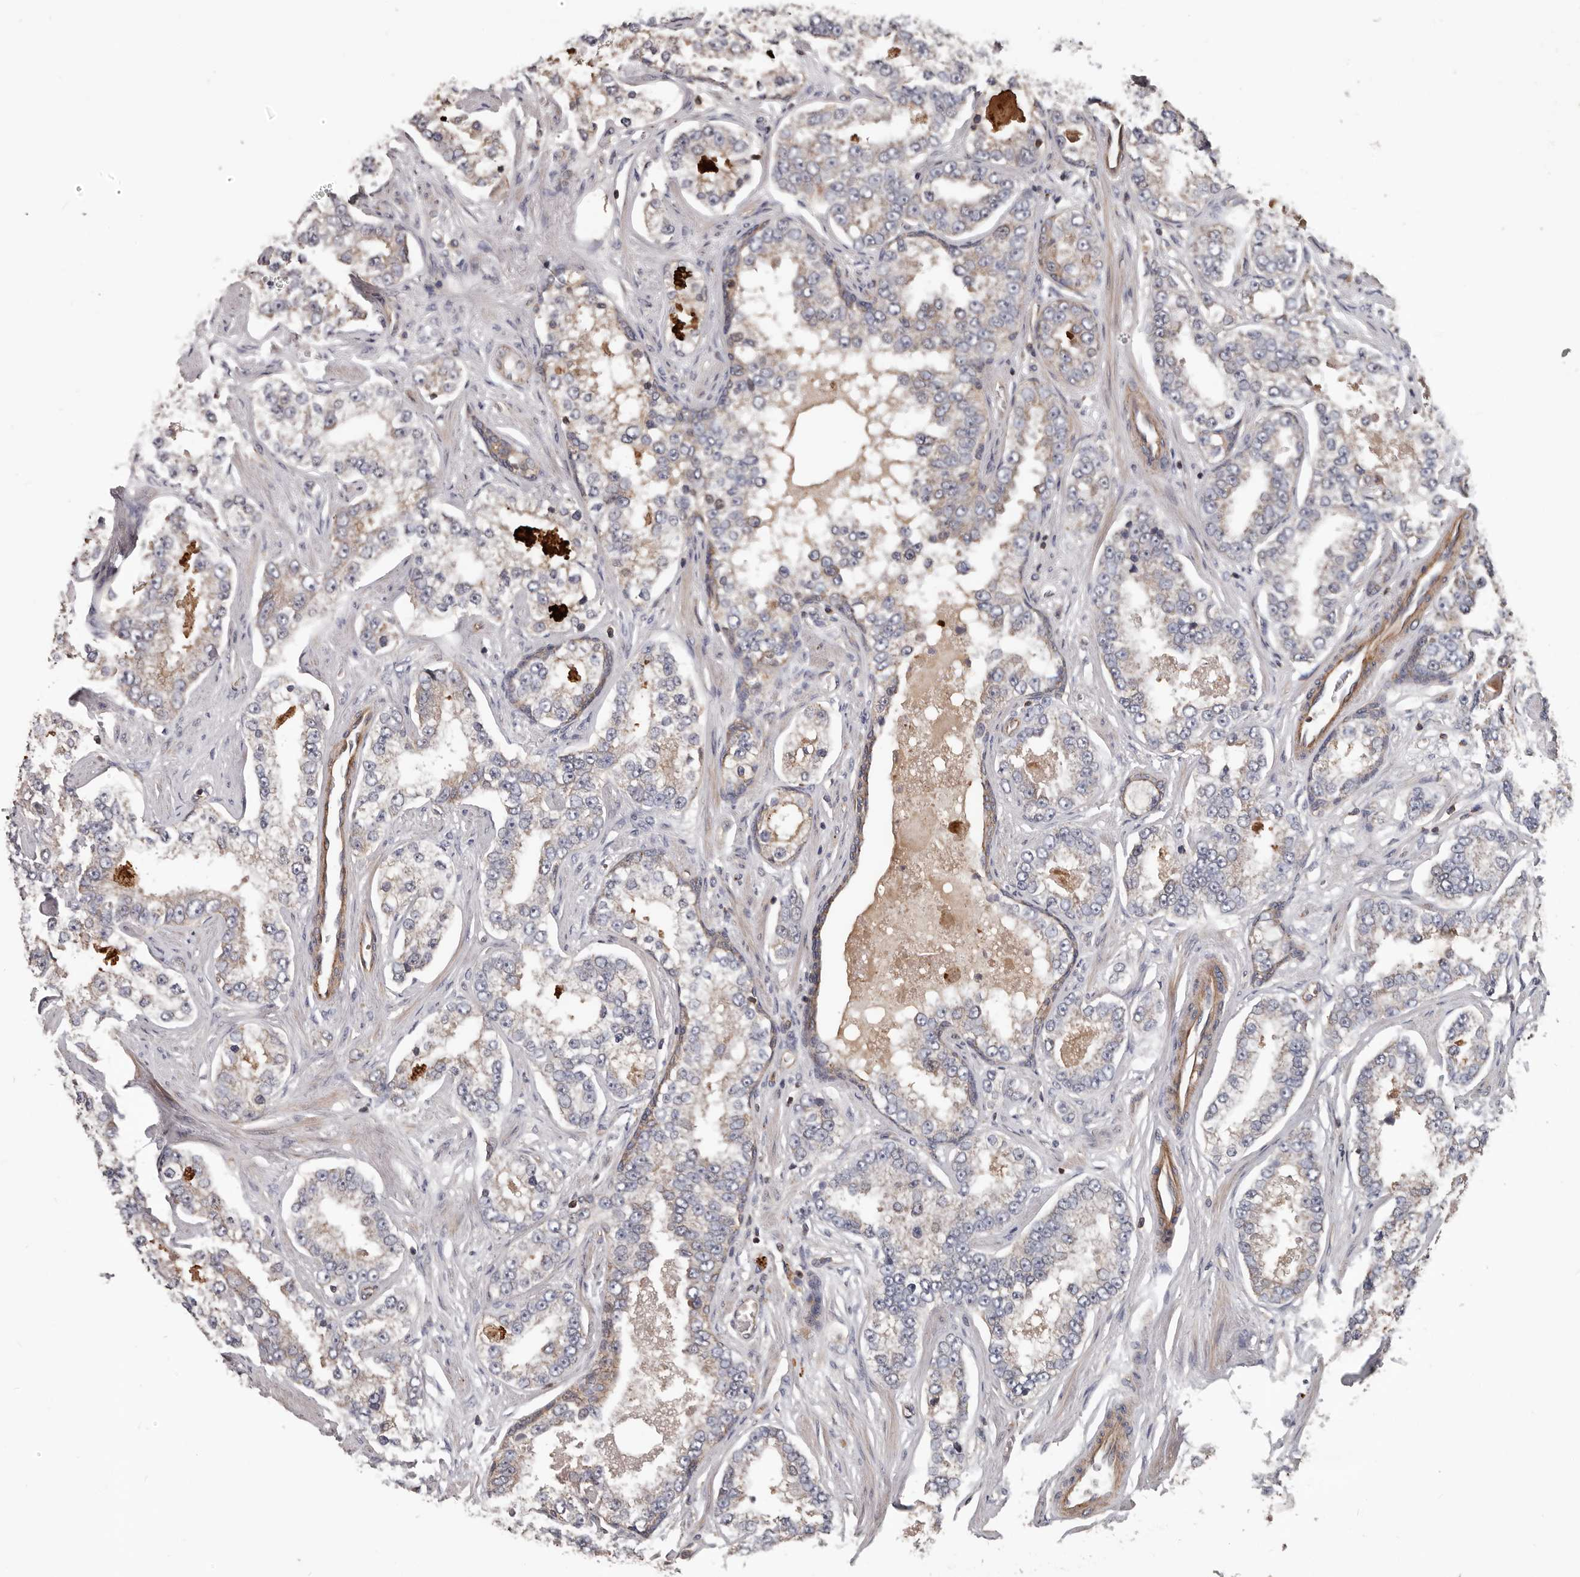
{"staining": {"intensity": "weak", "quantity": "<25%", "location": "cytoplasmic/membranous"}, "tissue": "prostate cancer", "cell_type": "Tumor cells", "image_type": "cancer", "snomed": [{"axis": "morphology", "description": "Normal tissue, NOS"}, {"axis": "morphology", "description": "Adenocarcinoma, High grade"}, {"axis": "topography", "description": "Prostate"}], "caption": "Tumor cells show no significant expression in prostate cancer (adenocarcinoma (high-grade)).", "gene": "PNRC2", "patient": {"sex": "male", "age": 83}}